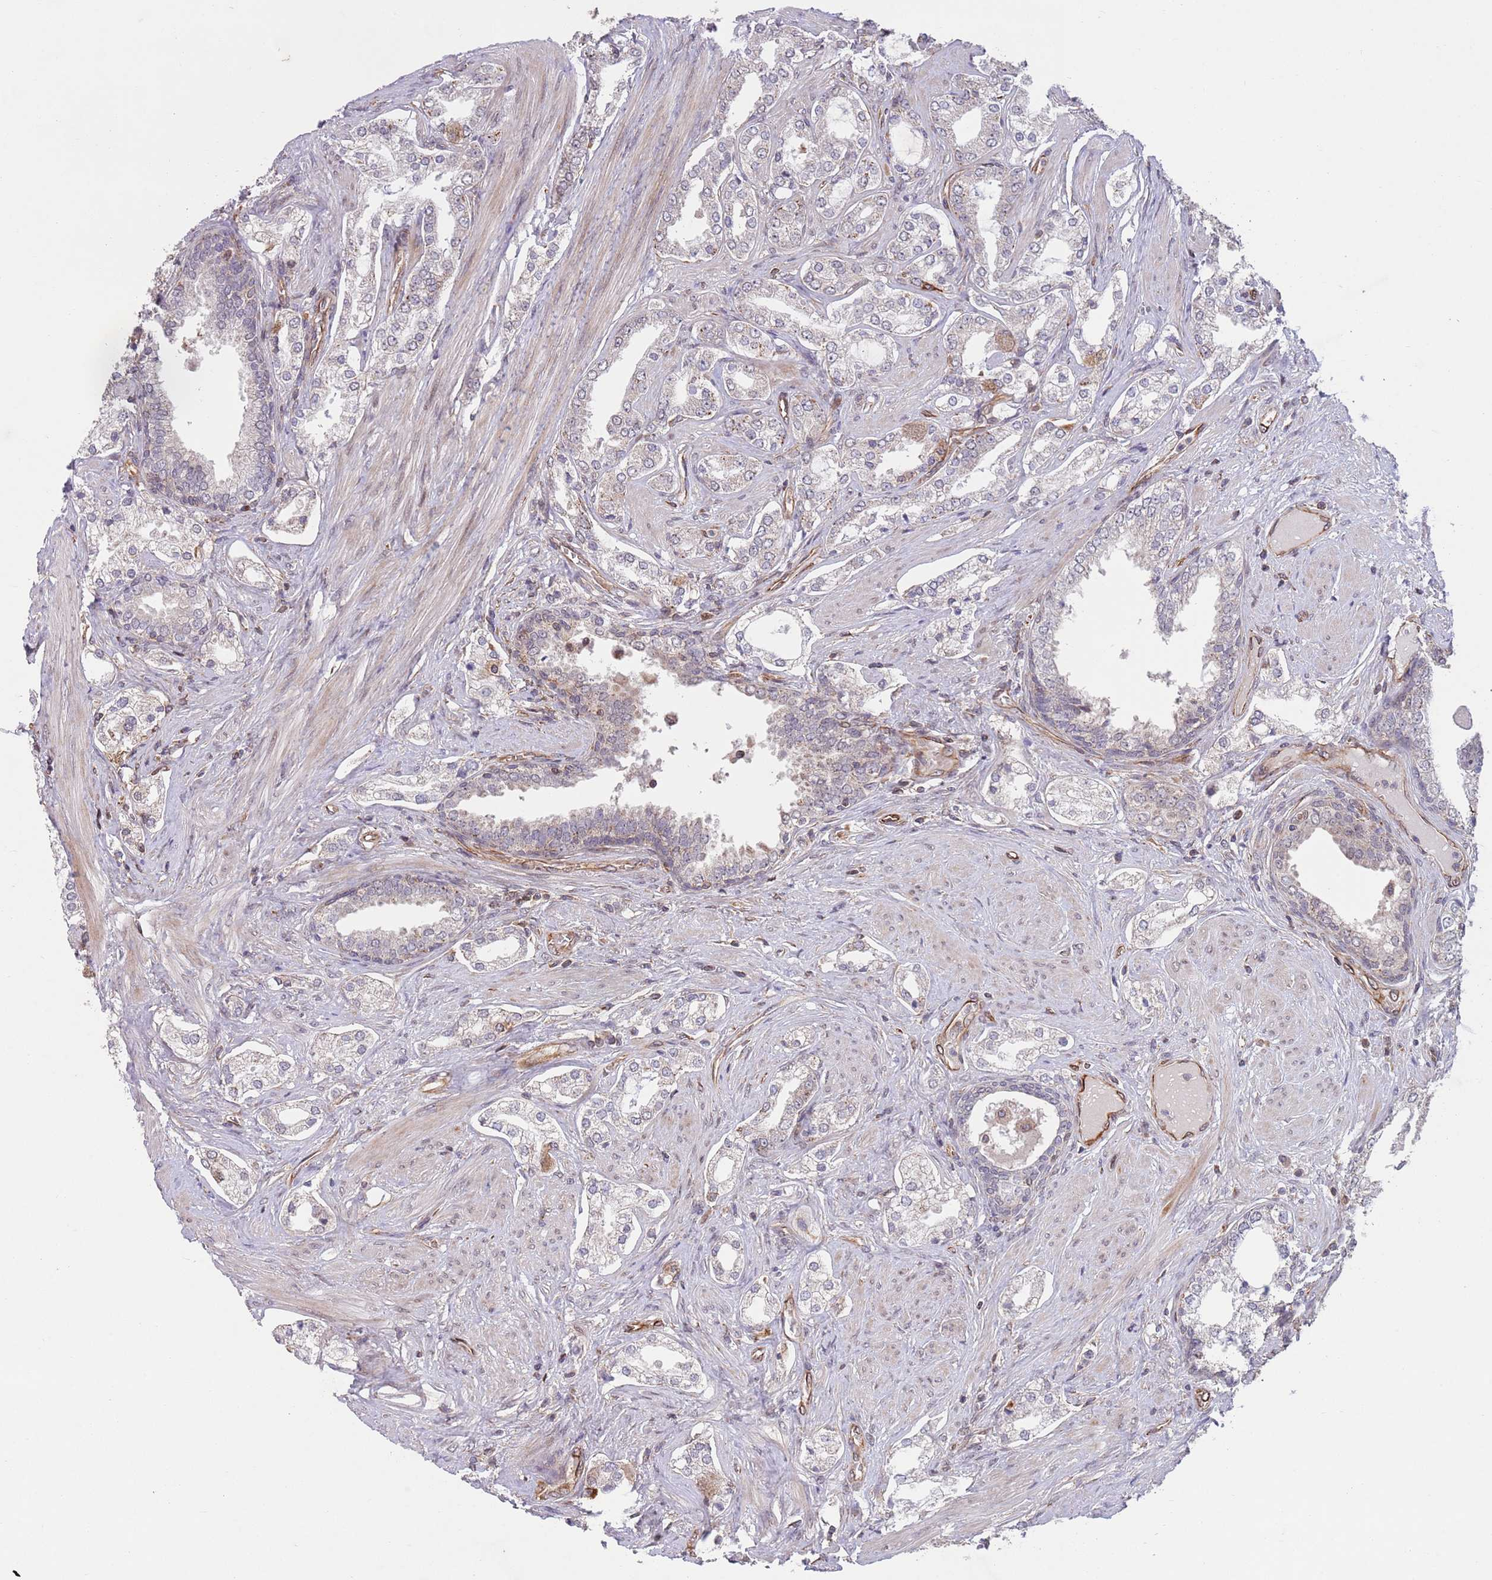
{"staining": {"intensity": "negative", "quantity": "none", "location": "none"}, "tissue": "prostate cancer", "cell_type": "Tumor cells", "image_type": "cancer", "snomed": [{"axis": "morphology", "description": "Adenocarcinoma, High grade"}, {"axis": "topography", "description": "Prostate"}], "caption": "Immunohistochemistry (IHC) micrograph of neoplastic tissue: prostate high-grade adenocarcinoma stained with DAB (3,3'-diaminobenzidine) demonstrates no significant protein staining in tumor cells.", "gene": "CHD9", "patient": {"sex": "male", "age": 71}}